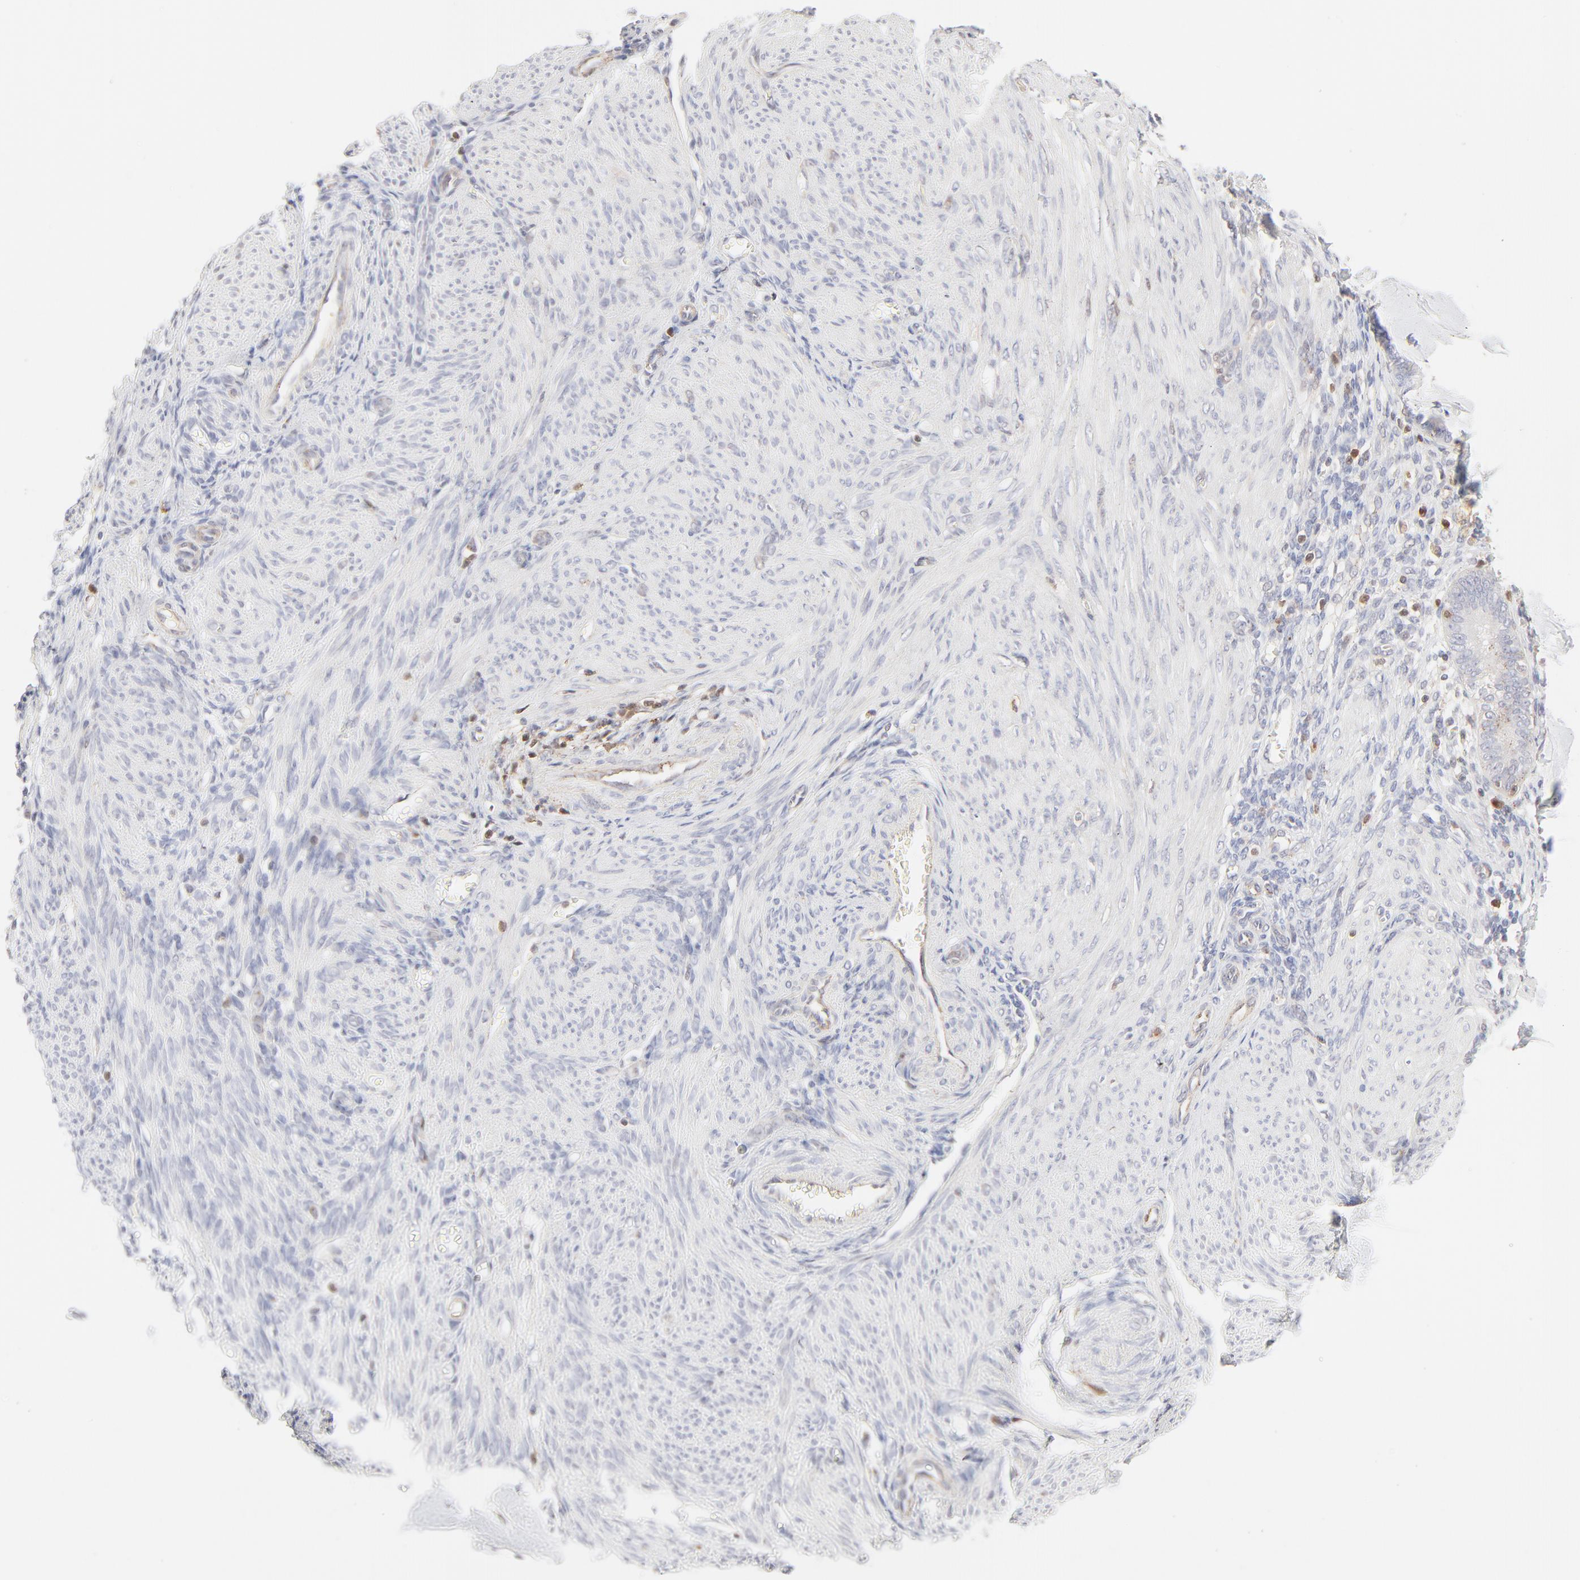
{"staining": {"intensity": "negative", "quantity": "none", "location": "none"}, "tissue": "endometrium", "cell_type": "Cells in endometrial stroma", "image_type": "normal", "snomed": [{"axis": "morphology", "description": "Normal tissue, NOS"}, {"axis": "topography", "description": "Endometrium"}], "caption": "An IHC histopathology image of benign endometrium is shown. There is no staining in cells in endometrial stroma of endometrium. (Immunohistochemistry, brightfield microscopy, high magnification).", "gene": "CDK6", "patient": {"sex": "female", "age": 72}}